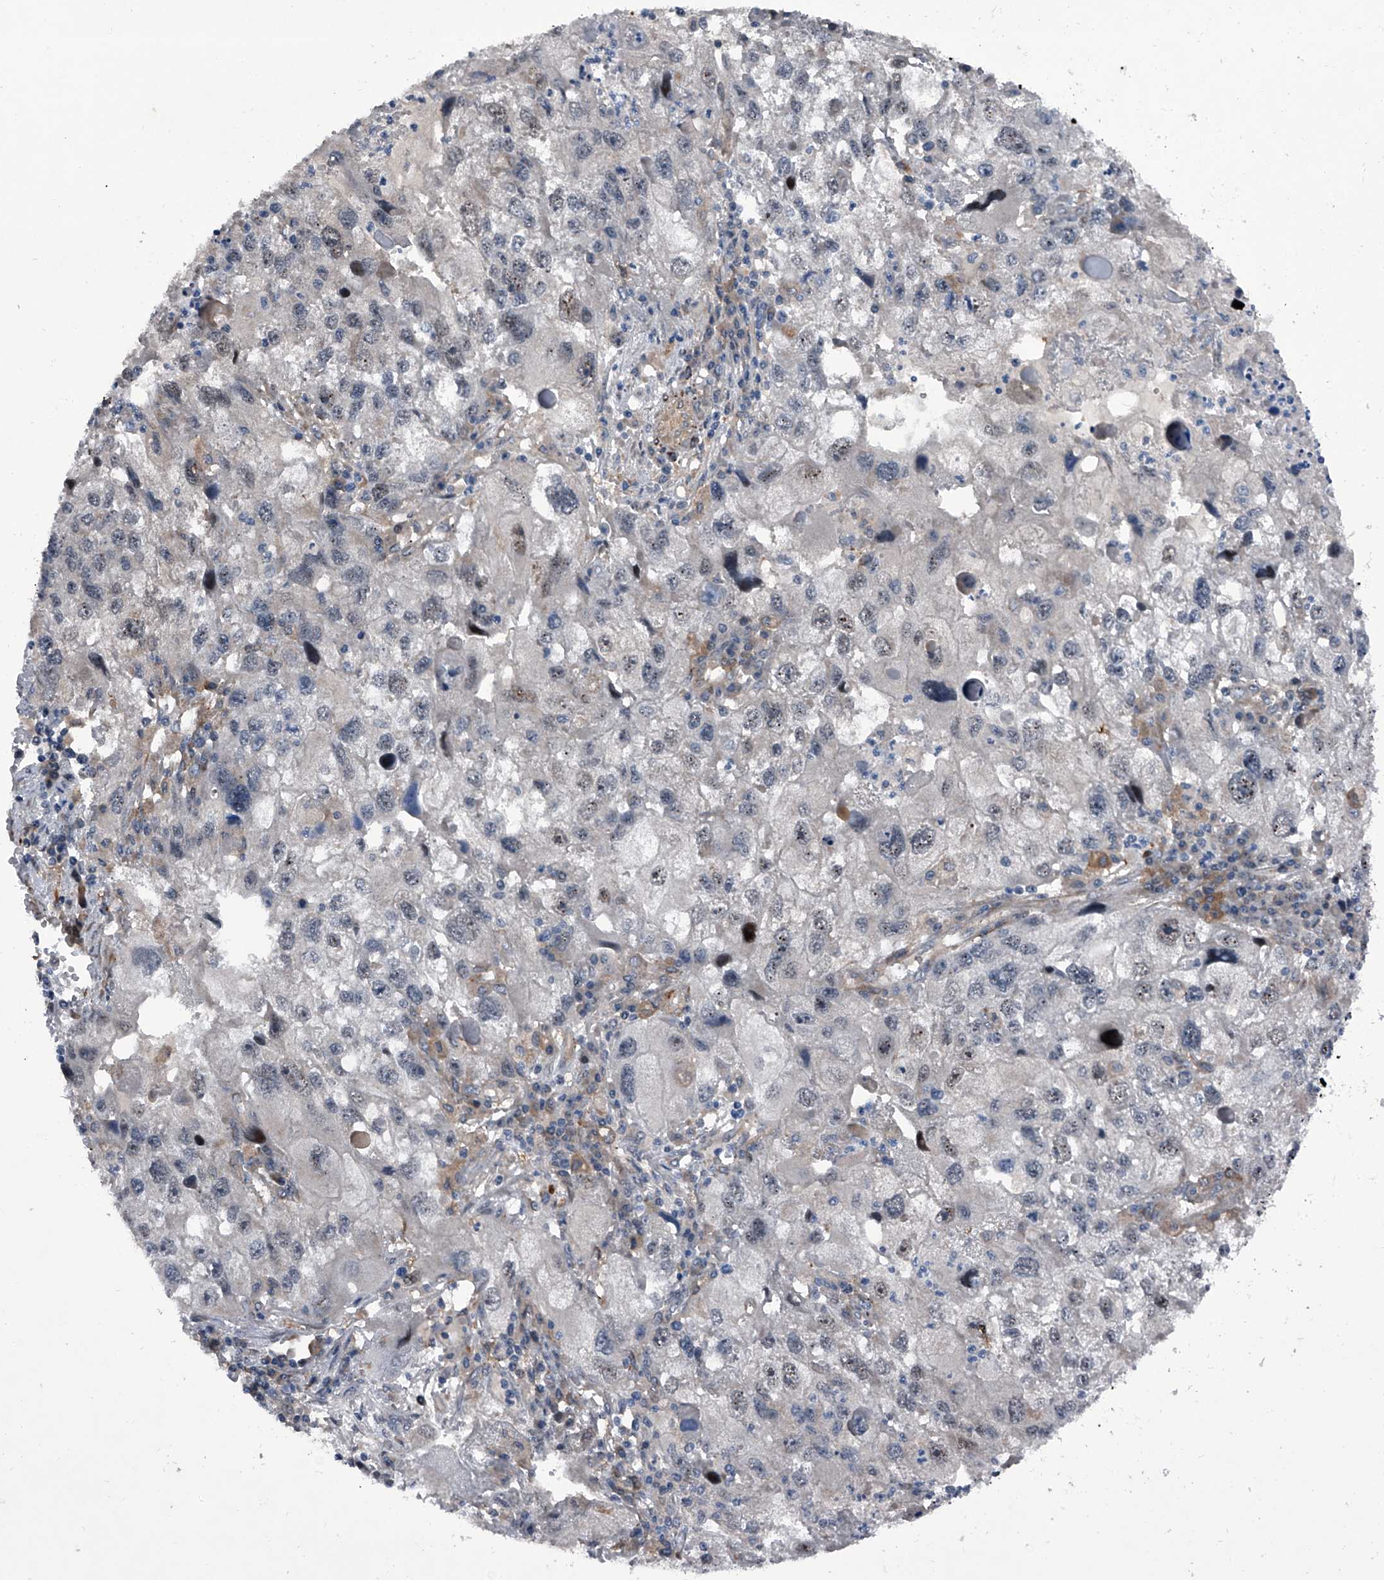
{"staining": {"intensity": "negative", "quantity": "none", "location": "none"}, "tissue": "endometrial cancer", "cell_type": "Tumor cells", "image_type": "cancer", "snomed": [{"axis": "morphology", "description": "Adenocarcinoma, NOS"}, {"axis": "topography", "description": "Endometrium"}], "caption": "IHC photomicrograph of human adenocarcinoma (endometrial) stained for a protein (brown), which reveals no staining in tumor cells. The staining is performed using DAB brown chromogen with nuclei counter-stained in using hematoxylin.", "gene": "ELK4", "patient": {"sex": "female", "age": 49}}